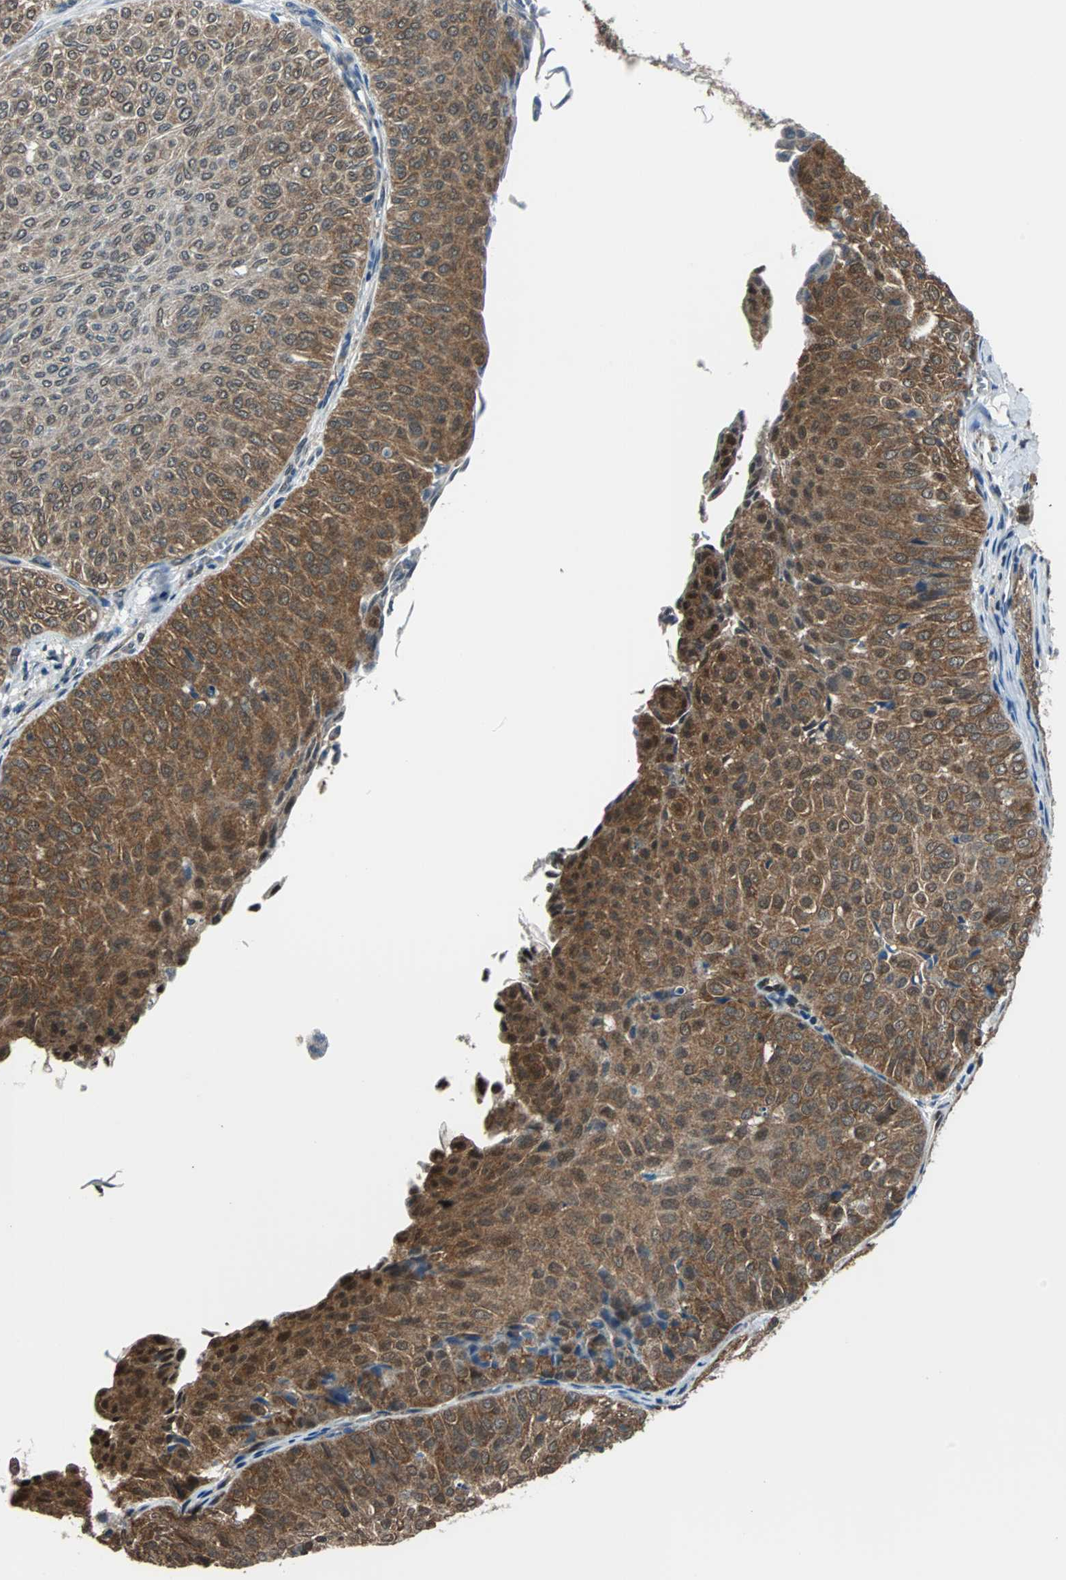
{"staining": {"intensity": "moderate", "quantity": ">75%", "location": "cytoplasmic/membranous"}, "tissue": "urothelial cancer", "cell_type": "Tumor cells", "image_type": "cancer", "snomed": [{"axis": "morphology", "description": "Urothelial carcinoma, Low grade"}, {"axis": "topography", "description": "Urinary bladder"}], "caption": "High-power microscopy captured an IHC micrograph of low-grade urothelial carcinoma, revealing moderate cytoplasmic/membranous positivity in about >75% of tumor cells.", "gene": "VCP", "patient": {"sex": "male", "age": 78}}